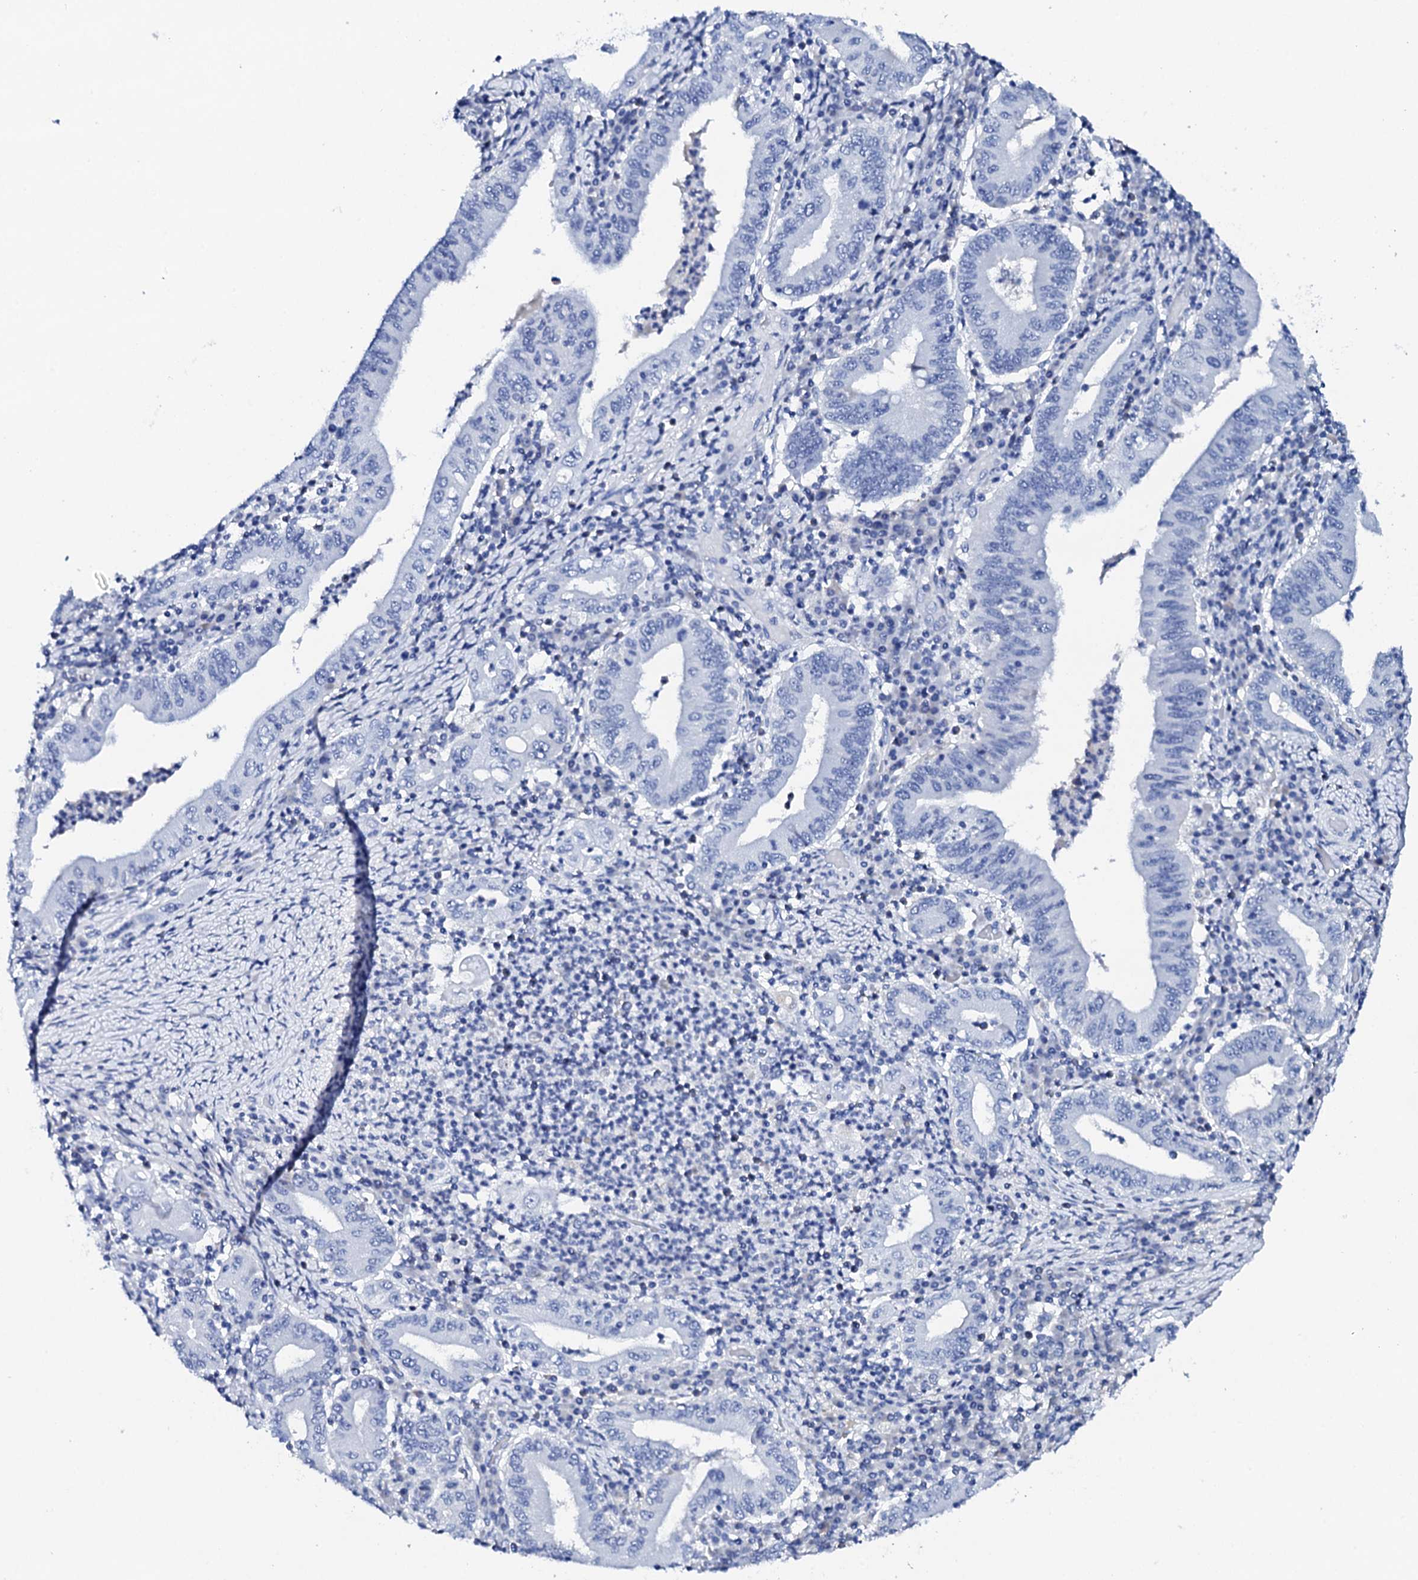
{"staining": {"intensity": "negative", "quantity": "none", "location": "none"}, "tissue": "stomach cancer", "cell_type": "Tumor cells", "image_type": "cancer", "snomed": [{"axis": "morphology", "description": "Normal tissue, NOS"}, {"axis": "morphology", "description": "Adenocarcinoma, NOS"}, {"axis": "topography", "description": "Esophagus"}, {"axis": "topography", "description": "Stomach, upper"}, {"axis": "topography", "description": "Peripheral nerve tissue"}], "caption": "Immunohistochemistry micrograph of human stomach adenocarcinoma stained for a protein (brown), which exhibits no expression in tumor cells. Nuclei are stained in blue.", "gene": "FBXL16", "patient": {"sex": "male", "age": 62}}